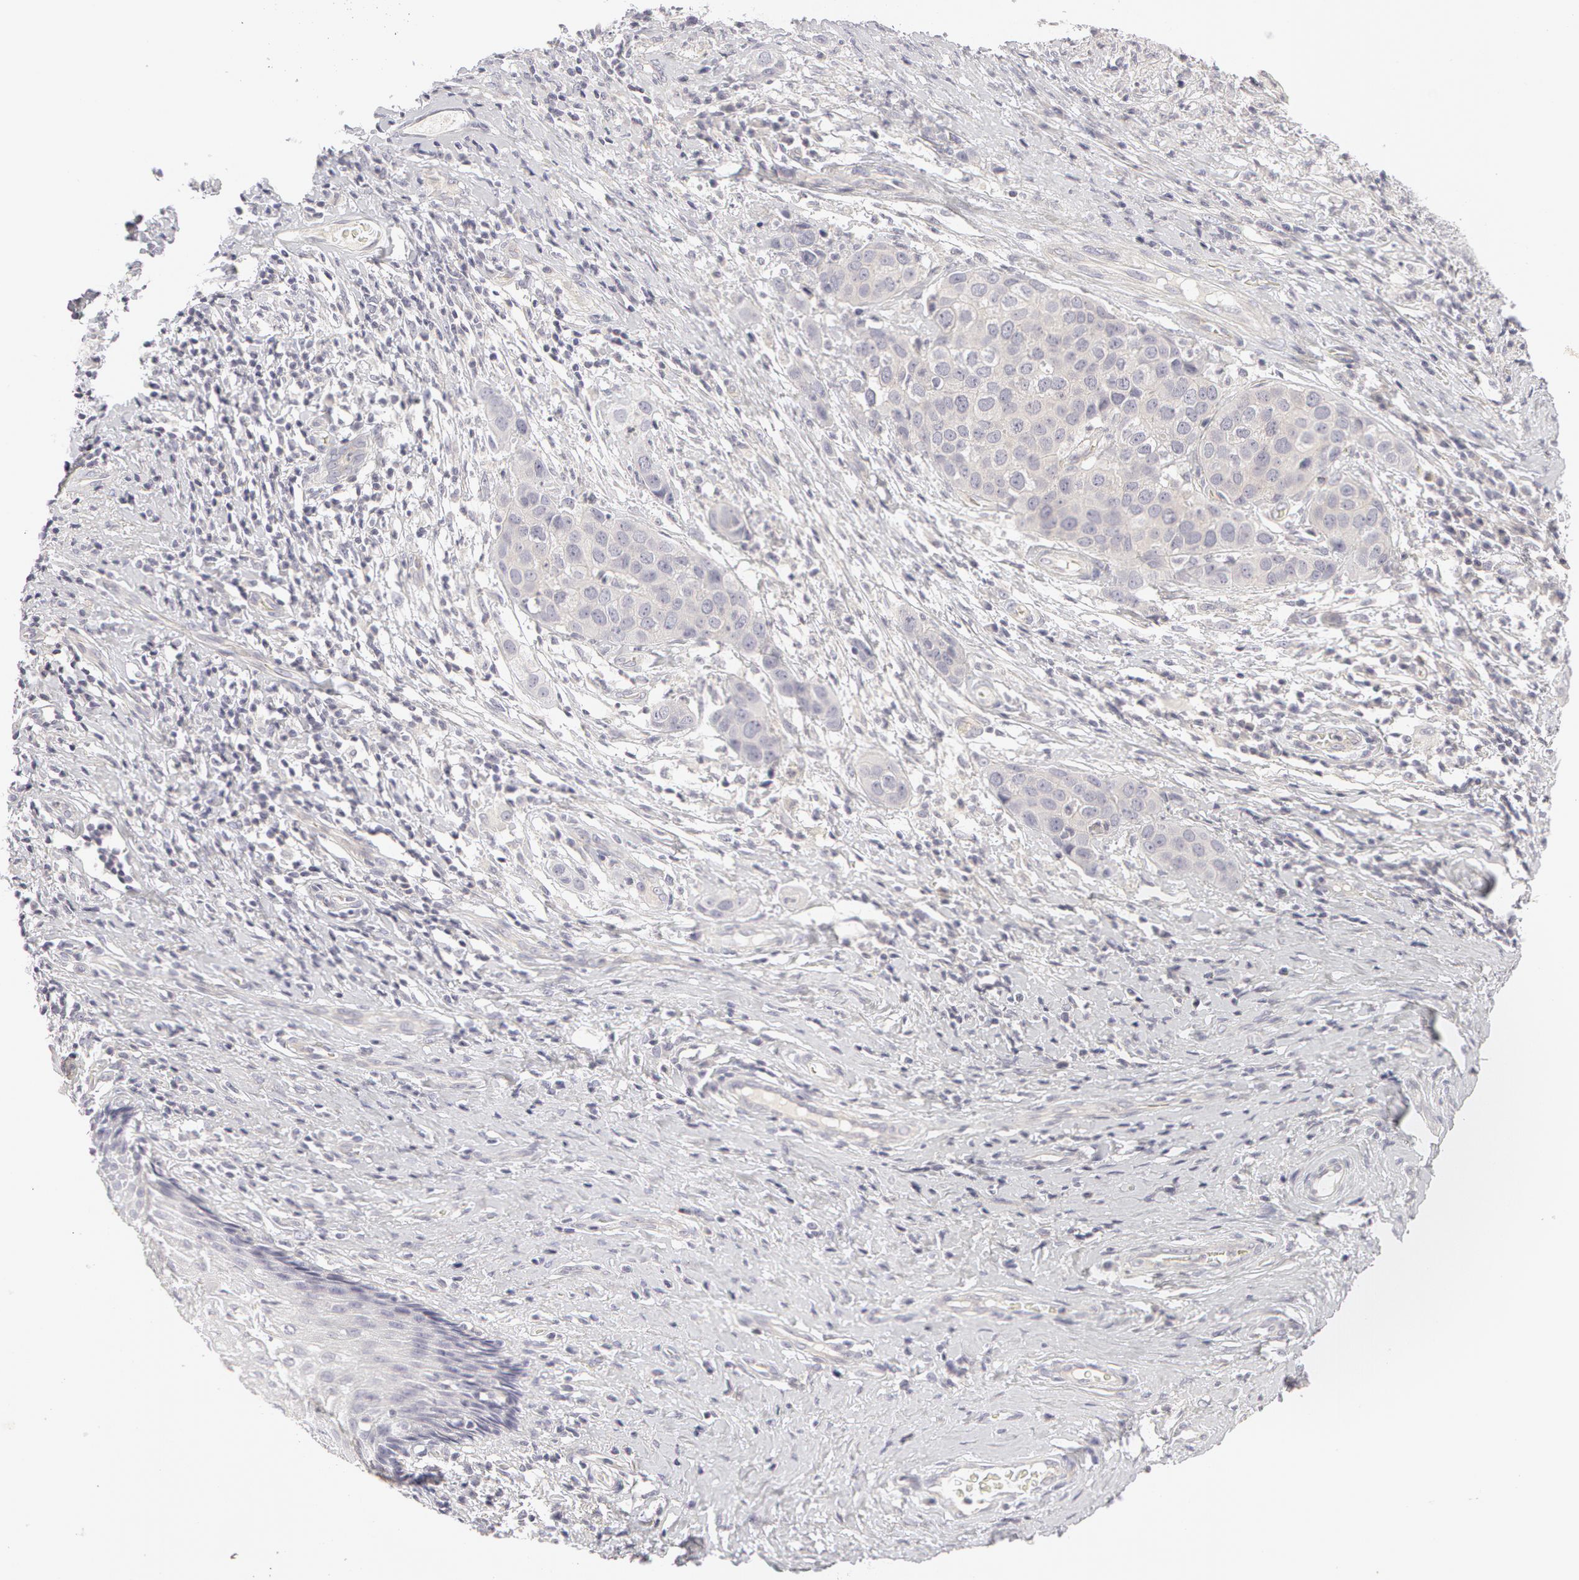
{"staining": {"intensity": "negative", "quantity": "none", "location": "none"}, "tissue": "cervical cancer", "cell_type": "Tumor cells", "image_type": "cancer", "snomed": [{"axis": "morphology", "description": "Squamous cell carcinoma, NOS"}, {"axis": "topography", "description": "Cervix"}], "caption": "Immunohistochemical staining of cervical cancer shows no significant expression in tumor cells. (Stains: DAB (3,3'-diaminobenzidine) IHC with hematoxylin counter stain, Microscopy: brightfield microscopy at high magnification).", "gene": "ABCB1", "patient": {"sex": "female", "age": 54}}